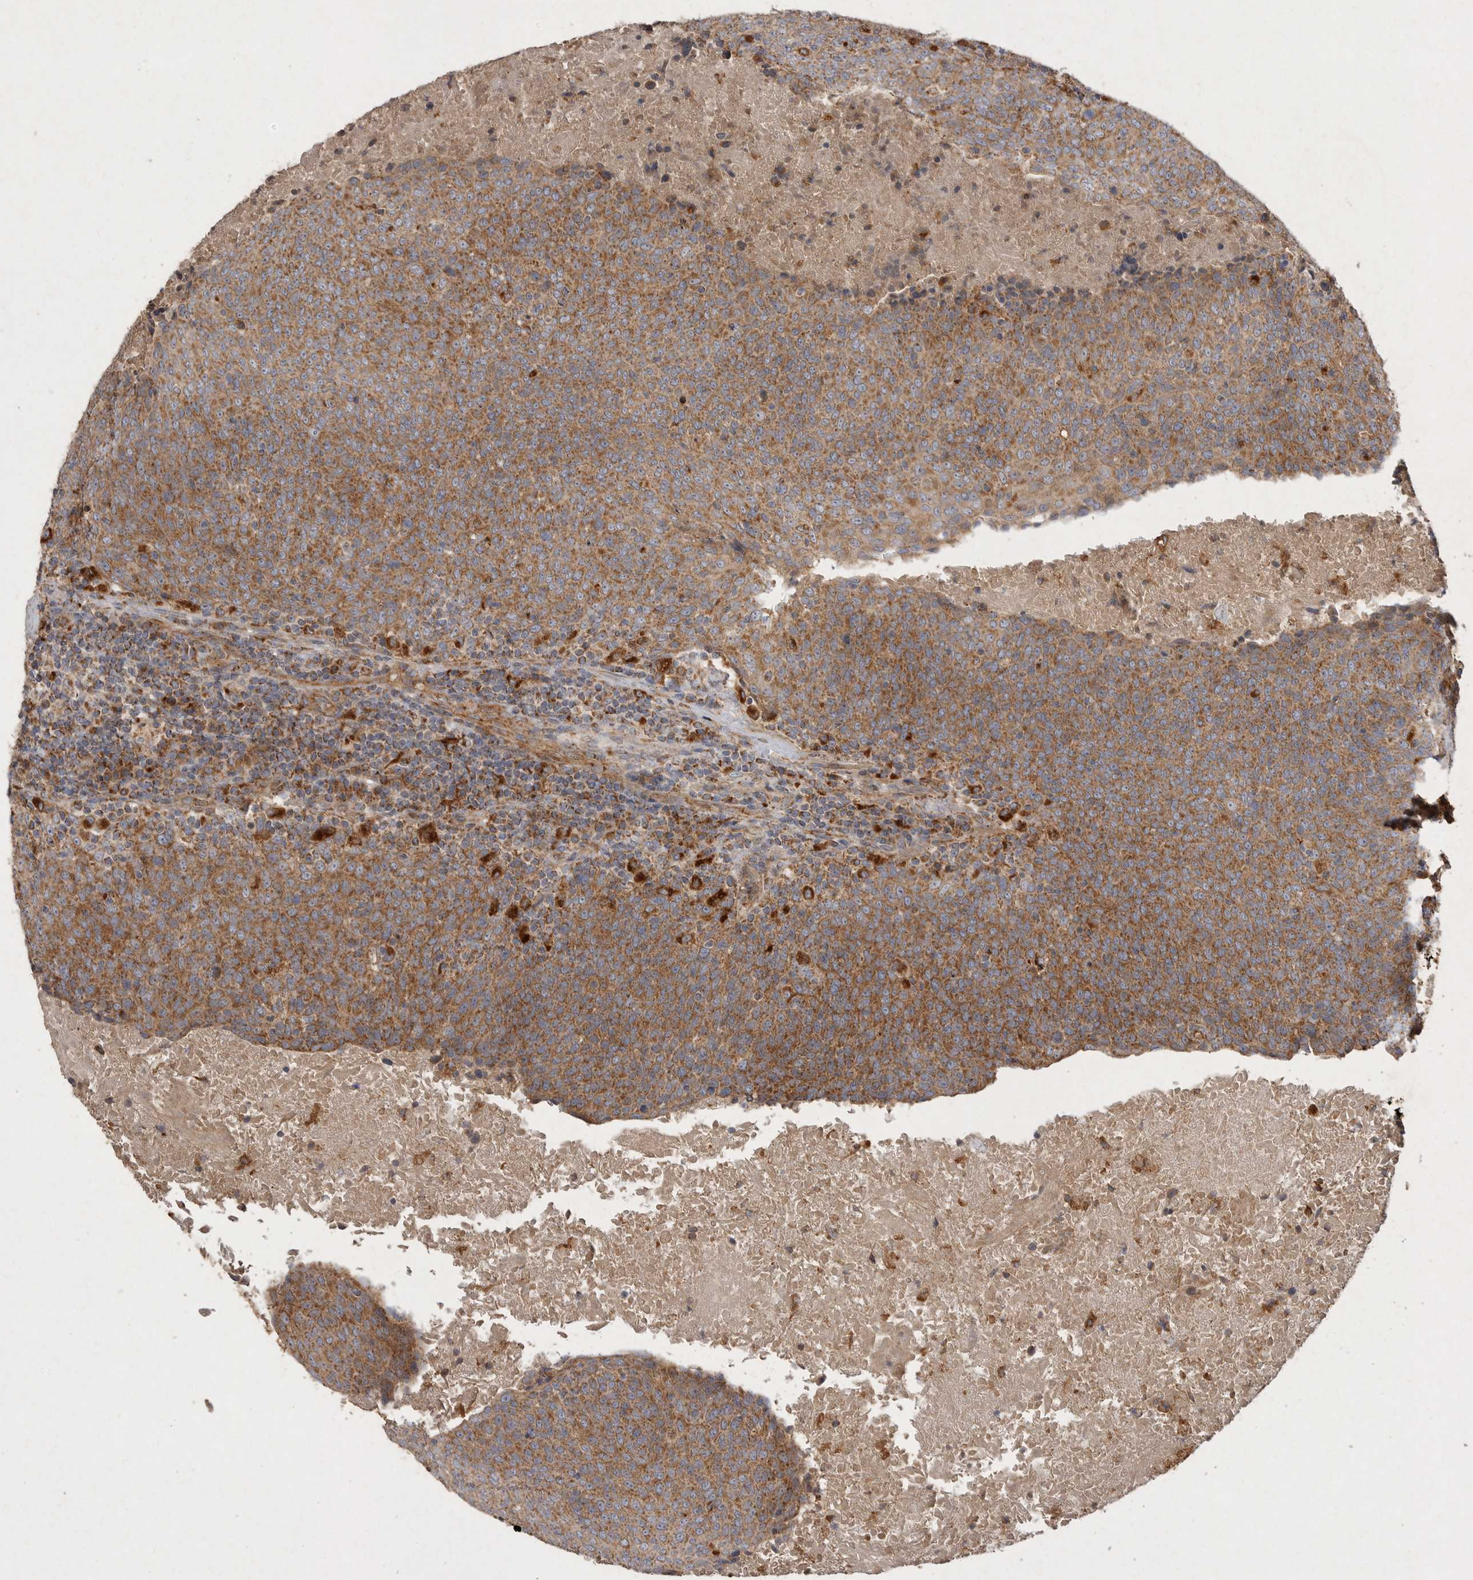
{"staining": {"intensity": "moderate", "quantity": ">75%", "location": "cytoplasmic/membranous"}, "tissue": "head and neck cancer", "cell_type": "Tumor cells", "image_type": "cancer", "snomed": [{"axis": "morphology", "description": "Squamous cell carcinoma, NOS"}, {"axis": "morphology", "description": "Squamous cell carcinoma, metastatic, NOS"}, {"axis": "topography", "description": "Lymph node"}, {"axis": "topography", "description": "Head-Neck"}], "caption": "There is medium levels of moderate cytoplasmic/membranous expression in tumor cells of head and neck cancer, as demonstrated by immunohistochemical staining (brown color).", "gene": "MRPL41", "patient": {"sex": "male", "age": 62}}